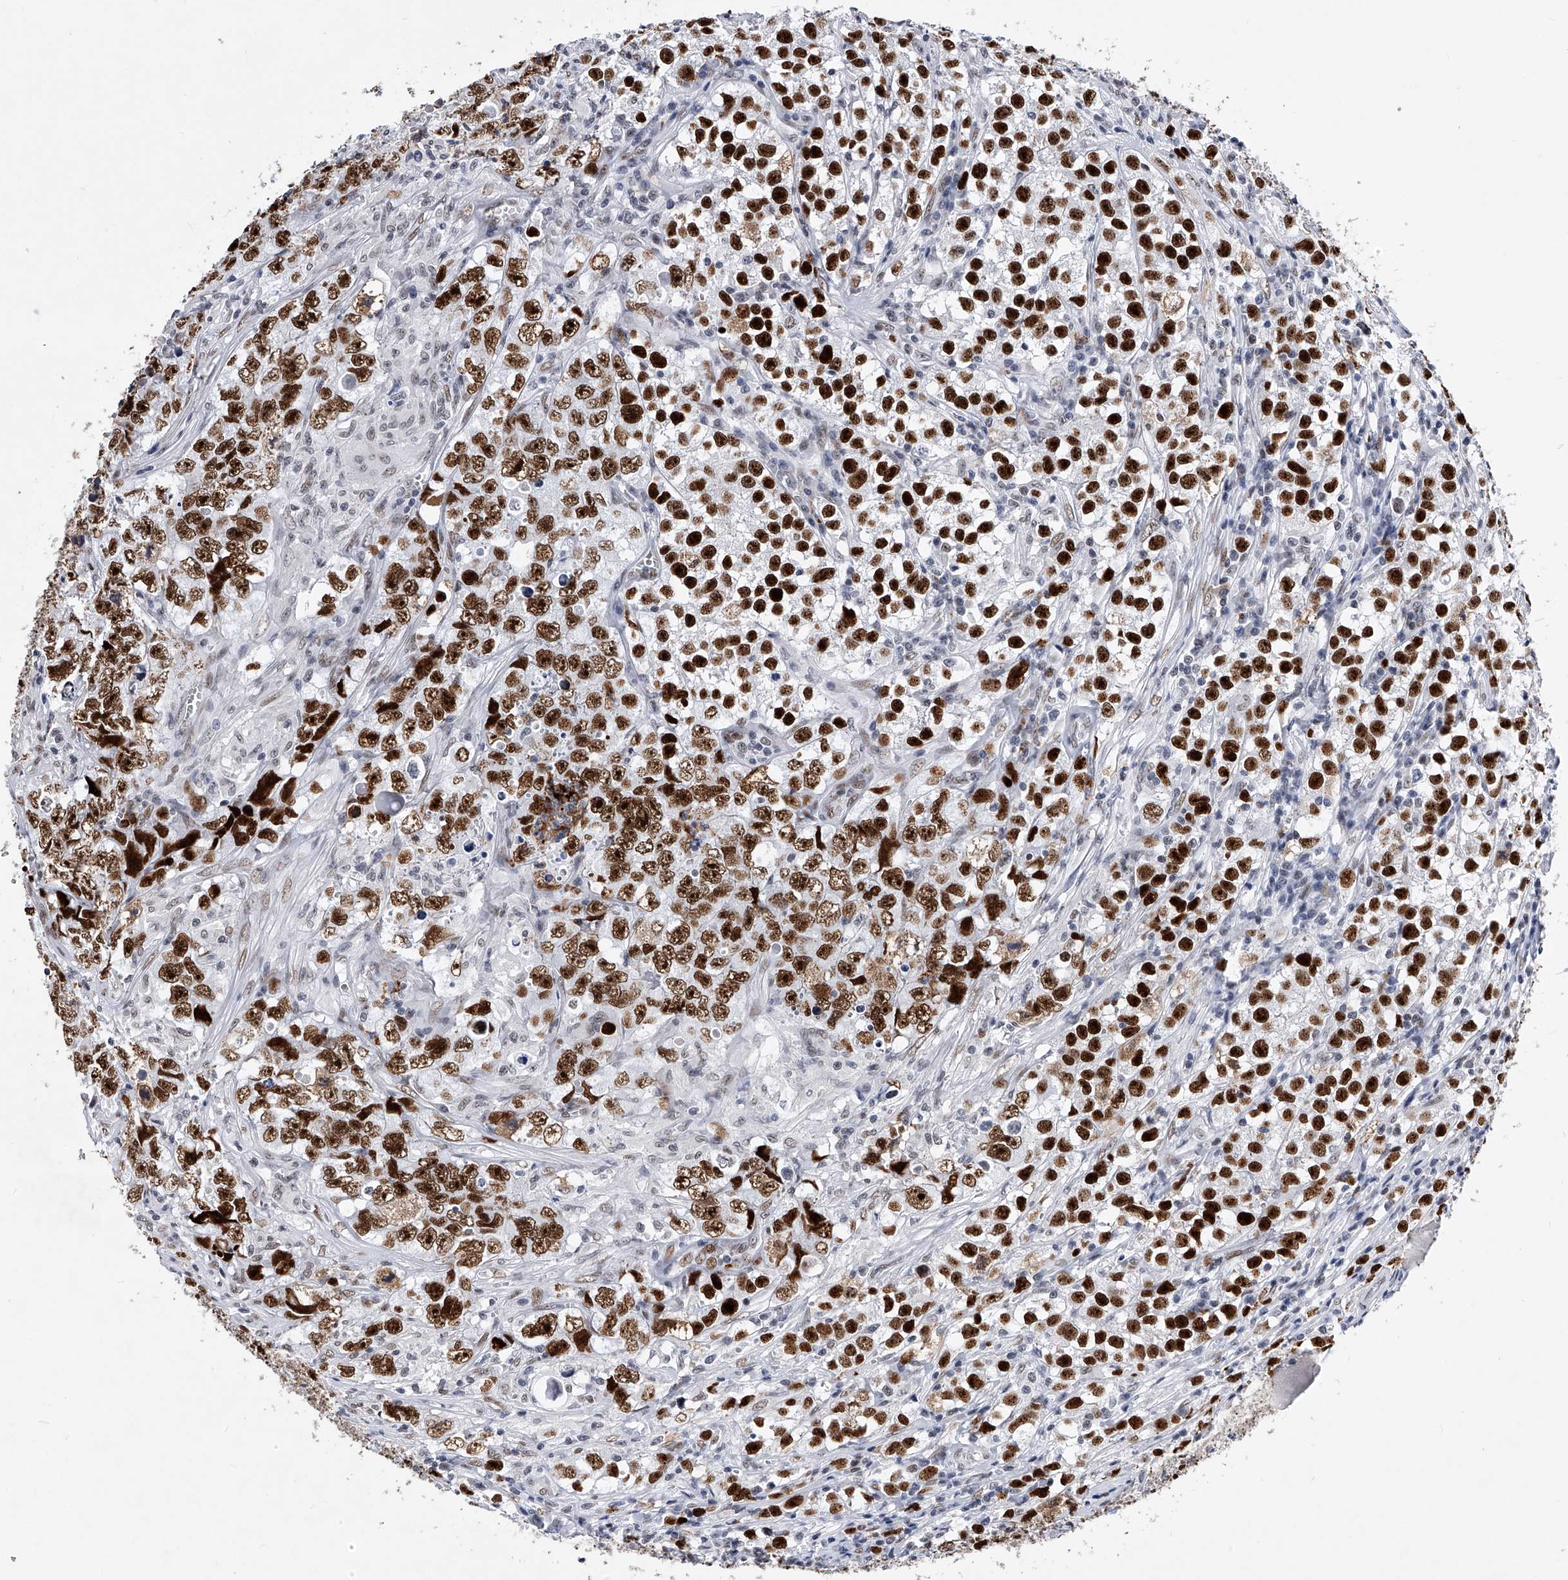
{"staining": {"intensity": "strong", "quantity": ">75%", "location": "nuclear"}, "tissue": "testis cancer", "cell_type": "Tumor cells", "image_type": "cancer", "snomed": [{"axis": "morphology", "description": "Seminoma, NOS"}, {"axis": "morphology", "description": "Carcinoma, Embryonal, NOS"}, {"axis": "topography", "description": "Testis"}], "caption": "Strong nuclear protein positivity is appreciated in about >75% of tumor cells in testis seminoma.", "gene": "TESK2", "patient": {"sex": "male", "age": 43}}